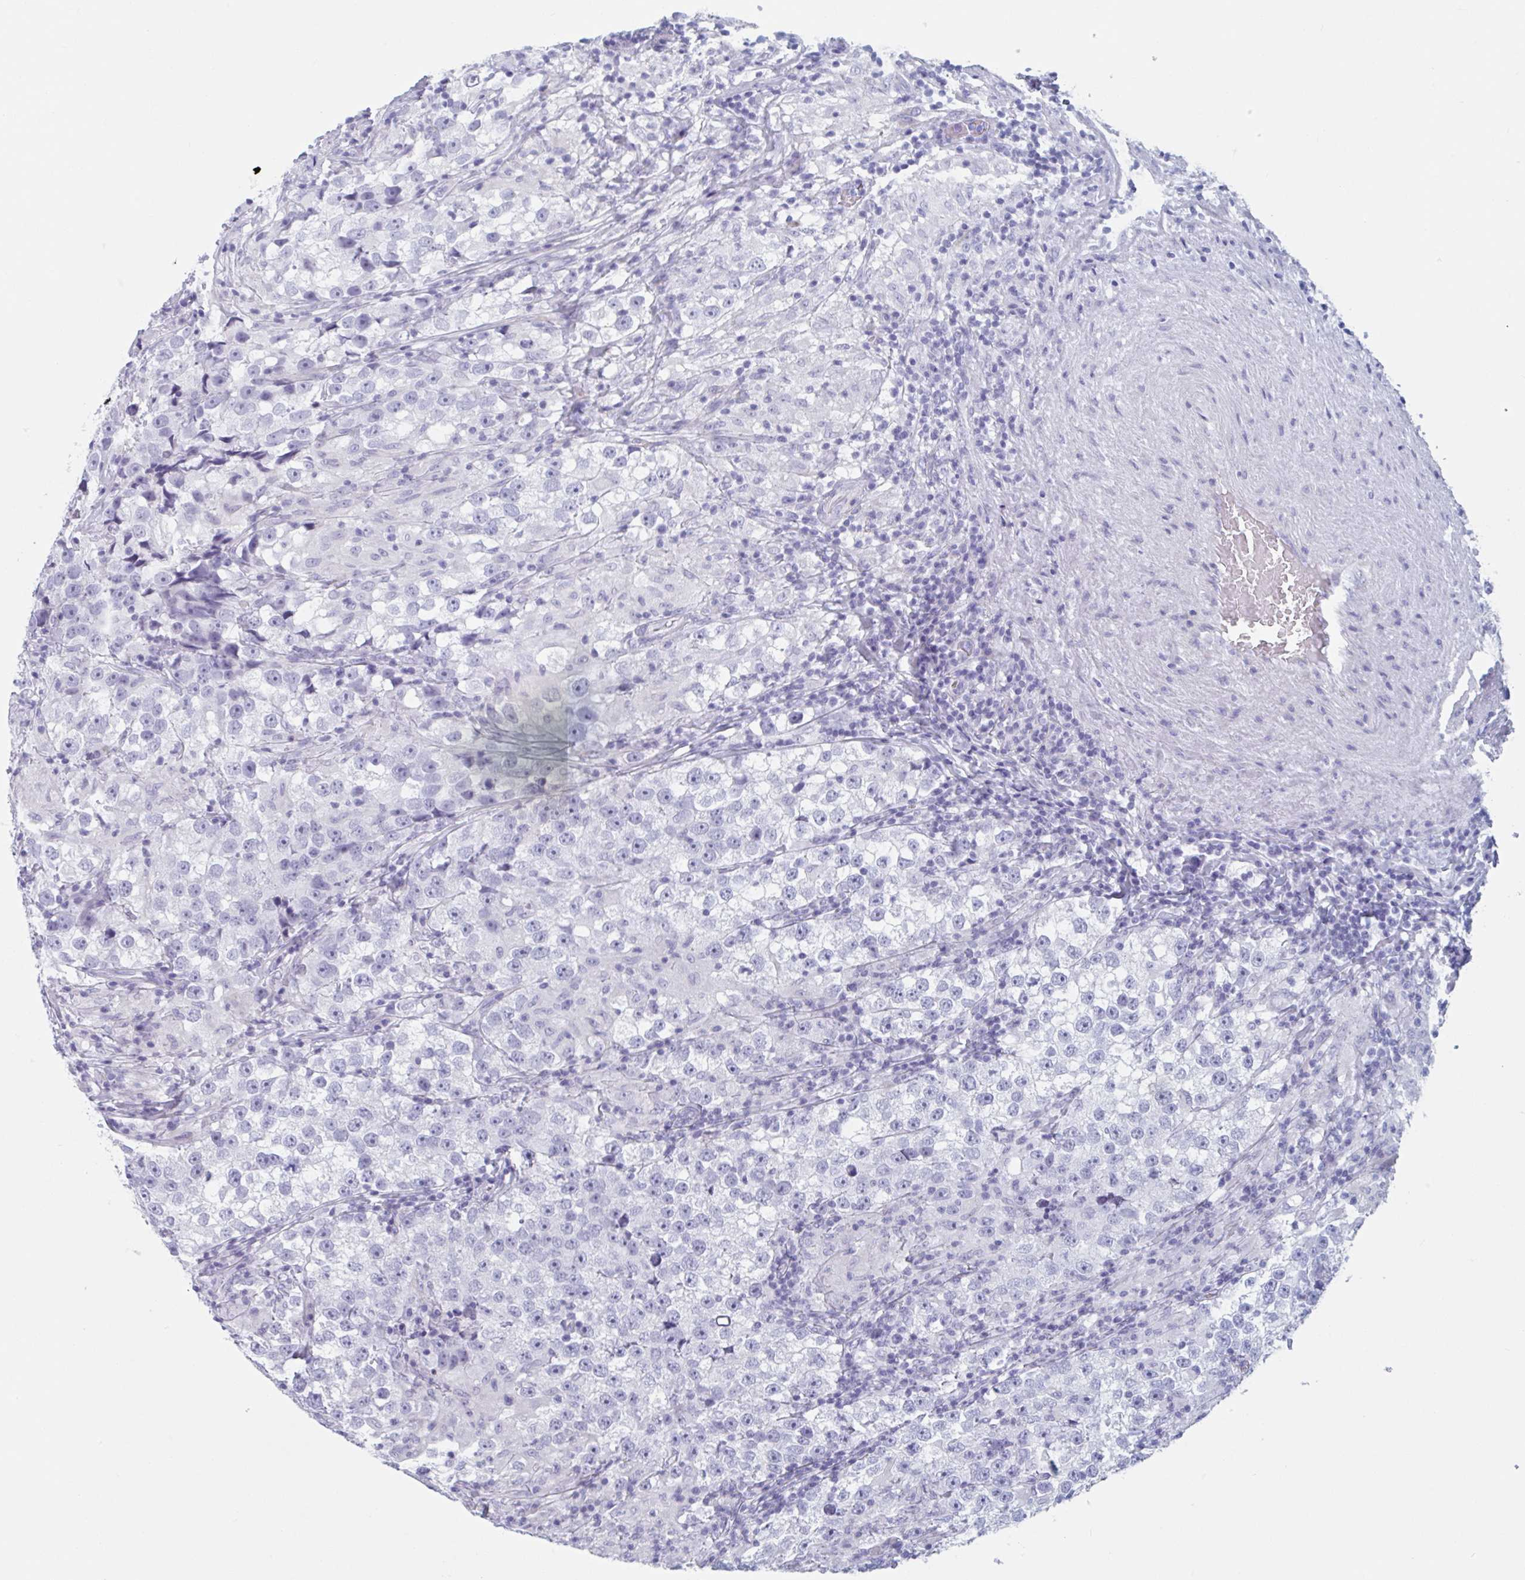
{"staining": {"intensity": "negative", "quantity": "none", "location": "none"}, "tissue": "testis cancer", "cell_type": "Tumor cells", "image_type": "cancer", "snomed": [{"axis": "morphology", "description": "Seminoma, NOS"}, {"axis": "topography", "description": "Testis"}], "caption": "An image of human testis cancer (seminoma) is negative for staining in tumor cells. (Stains: DAB immunohistochemistry with hematoxylin counter stain, Microscopy: brightfield microscopy at high magnification).", "gene": "HSD11B2", "patient": {"sex": "male", "age": 46}}